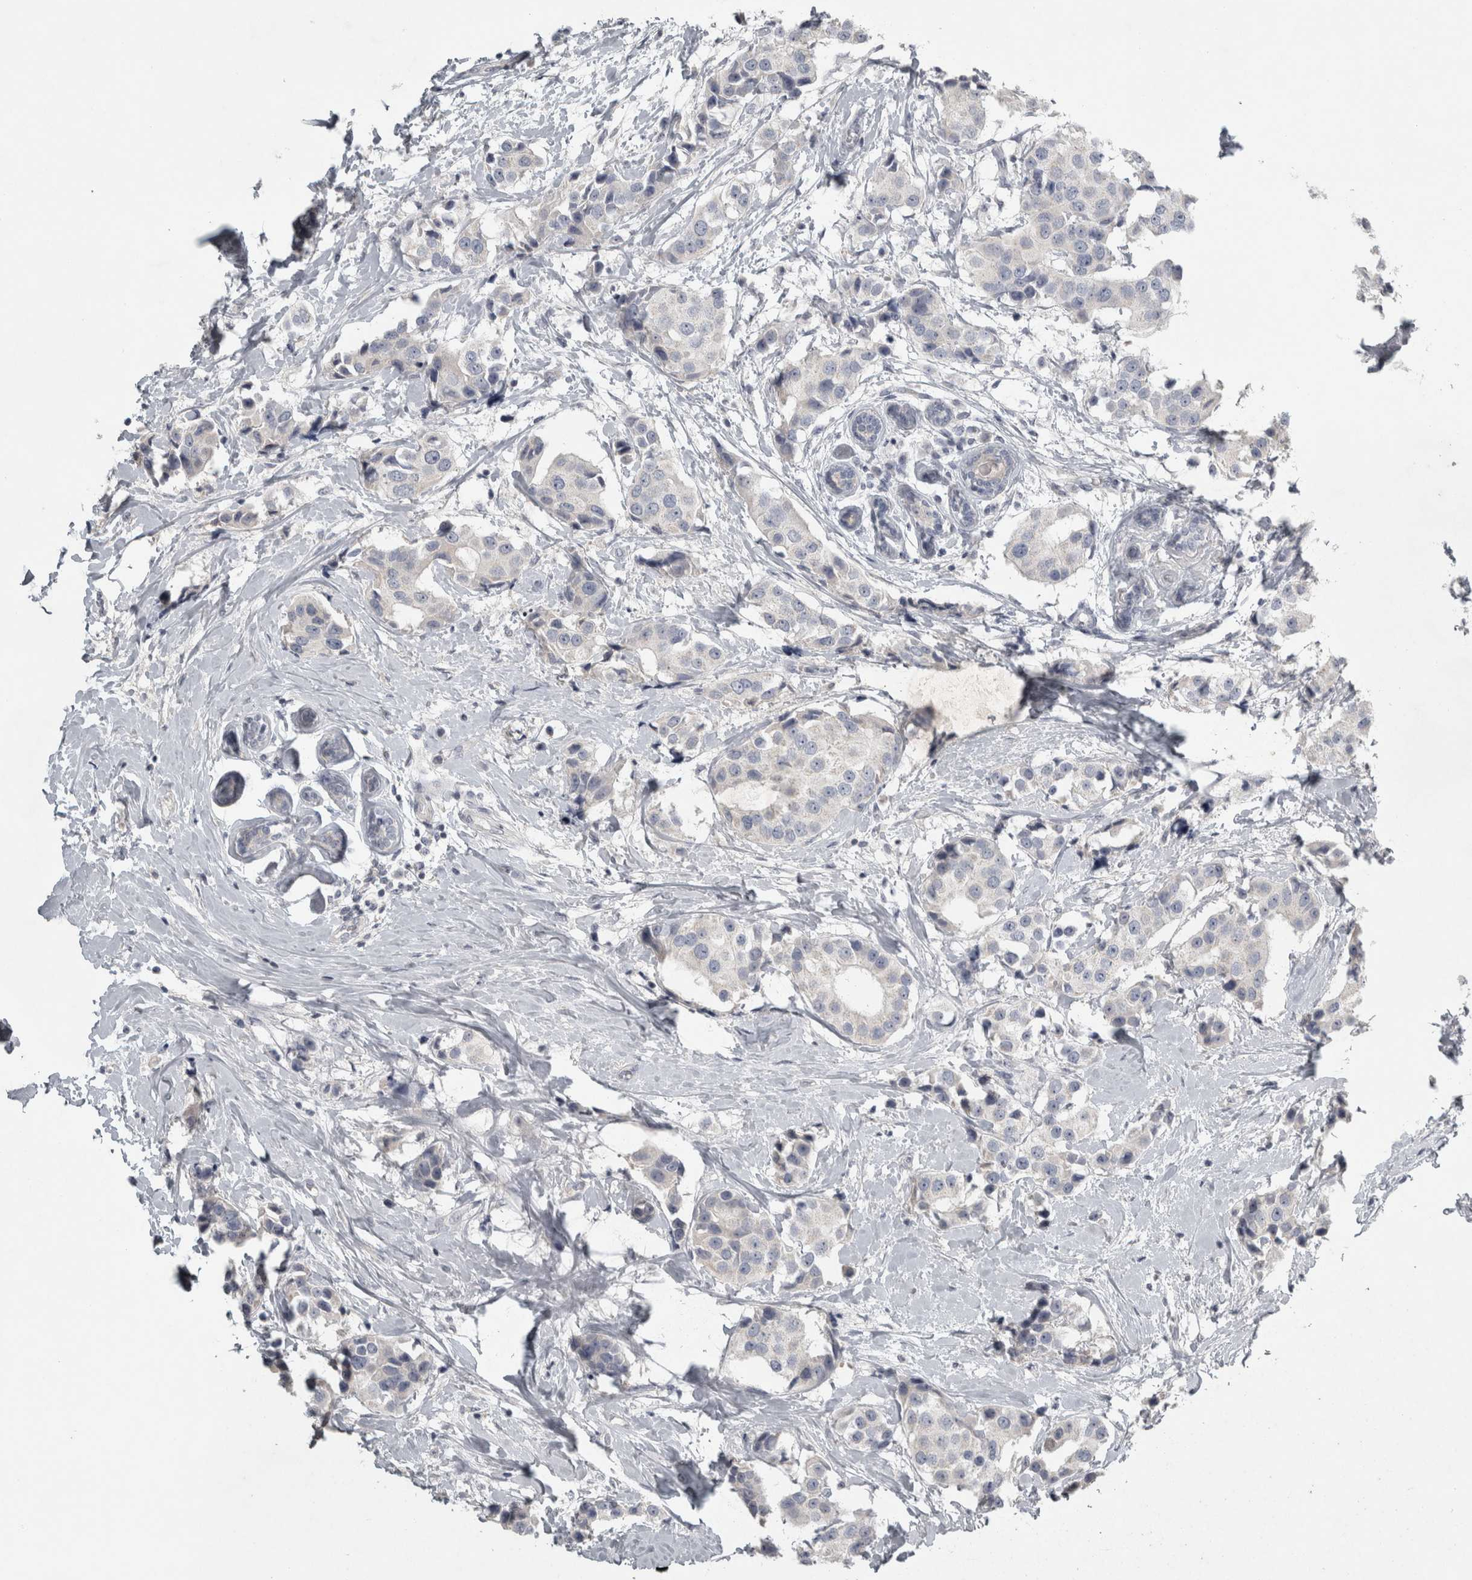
{"staining": {"intensity": "negative", "quantity": "none", "location": "none"}, "tissue": "breast cancer", "cell_type": "Tumor cells", "image_type": "cancer", "snomed": [{"axis": "morphology", "description": "Normal tissue, NOS"}, {"axis": "morphology", "description": "Duct carcinoma"}, {"axis": "topography", "description": "Breast"}], "caption": "A photomicrograph of breast cancer stained for a protein shows no brown staining in tumor cells.", "gene": "ENPP7", "patient": {"sex": "female", "age": 39}}